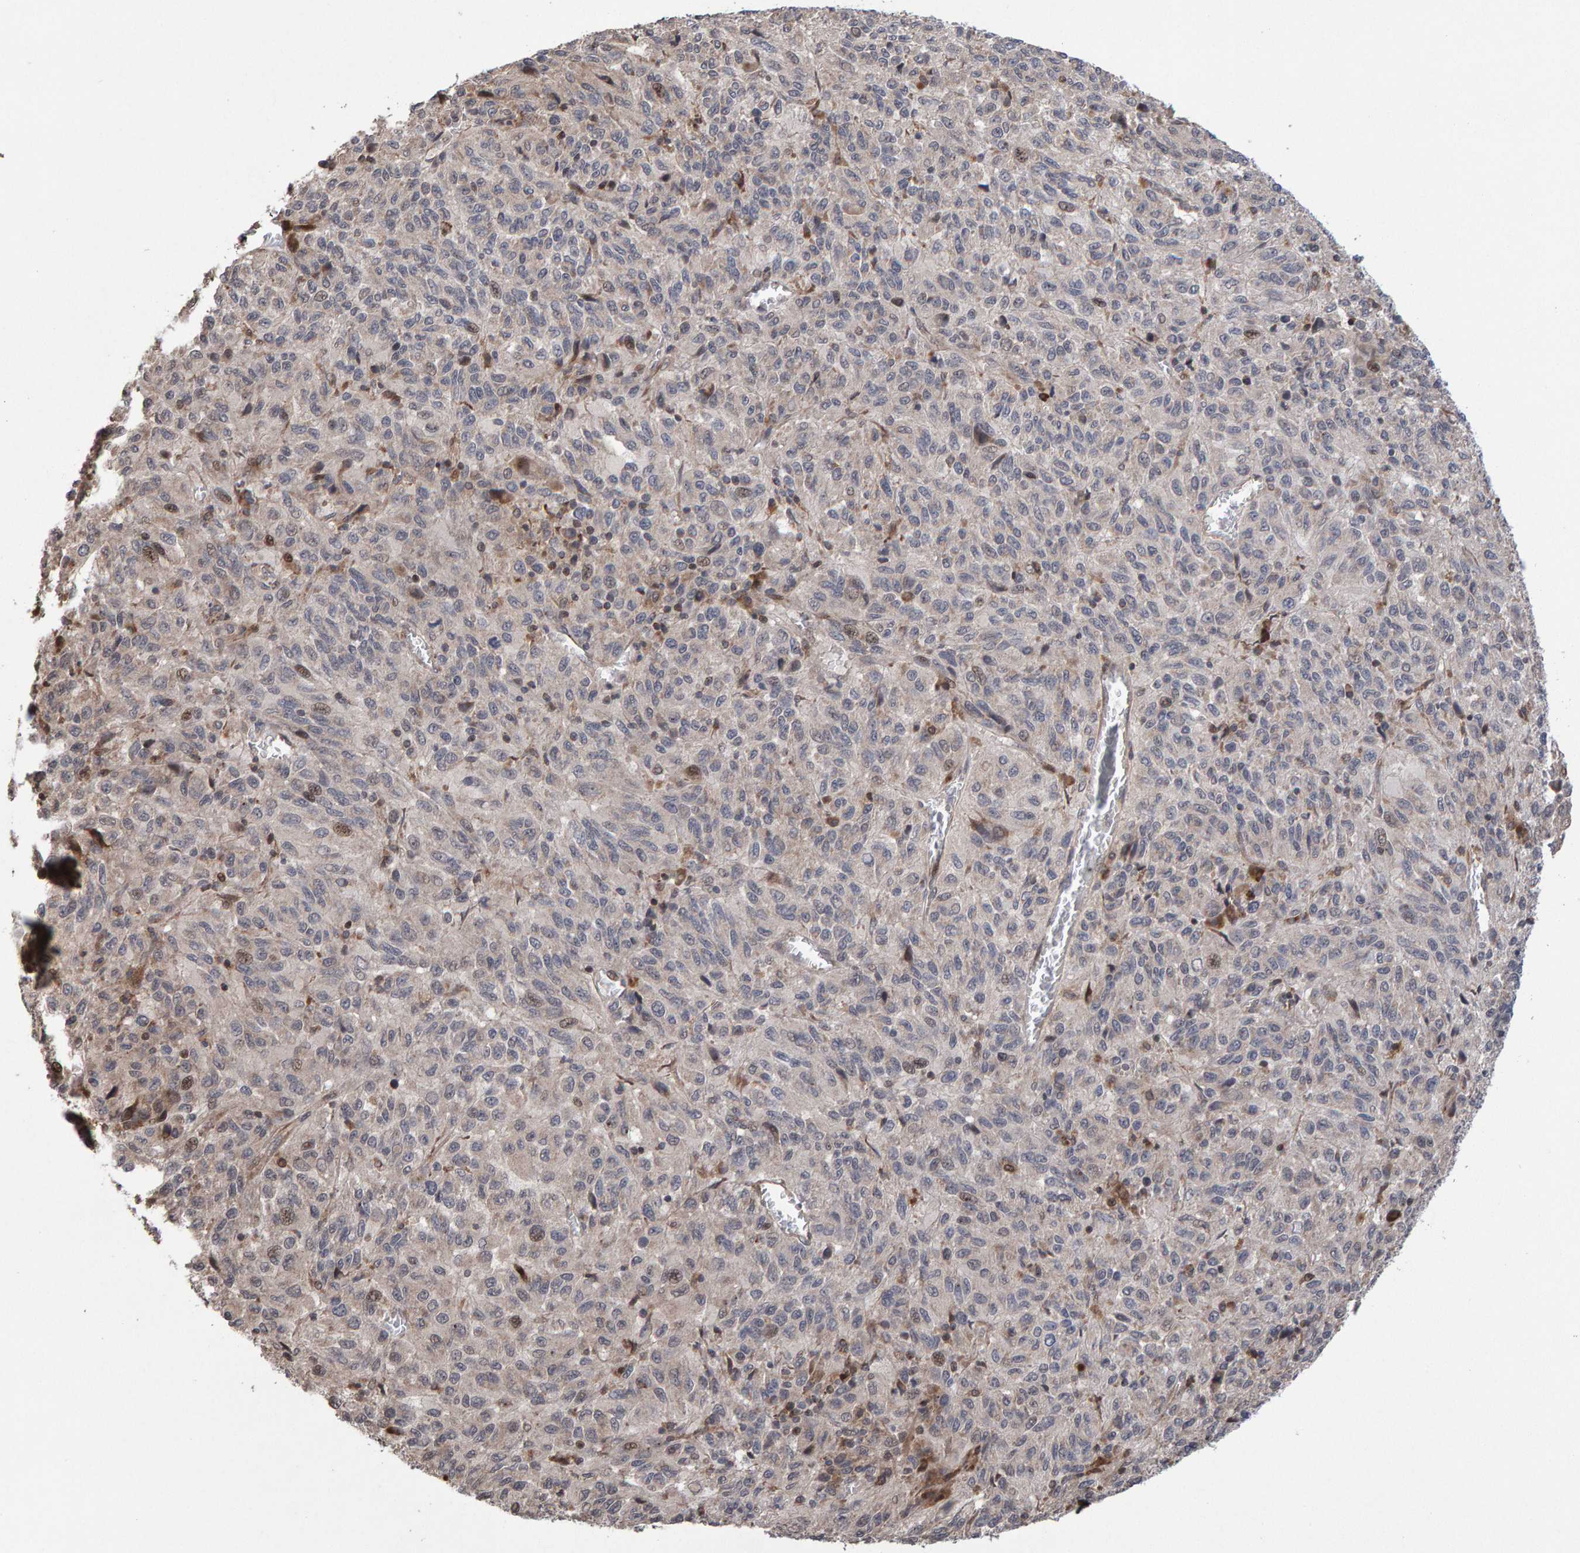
{"staining": {"intensity": "negative", "quantity": "none", "location": "none"}, "tissue": "melanoma", "cell_type": "Tumor cells", "image_type": "cancer", "snomed": [{"axis": "morphology", "description": "Malignant melanoma, Metastatic site"}, {"axis": "topography", "description": "Lung"}], "caption": "Tumor cells show no significant protein expression in melanoma.", "gene": "PECR", "patient": {"sex": "male", "age": 64}}